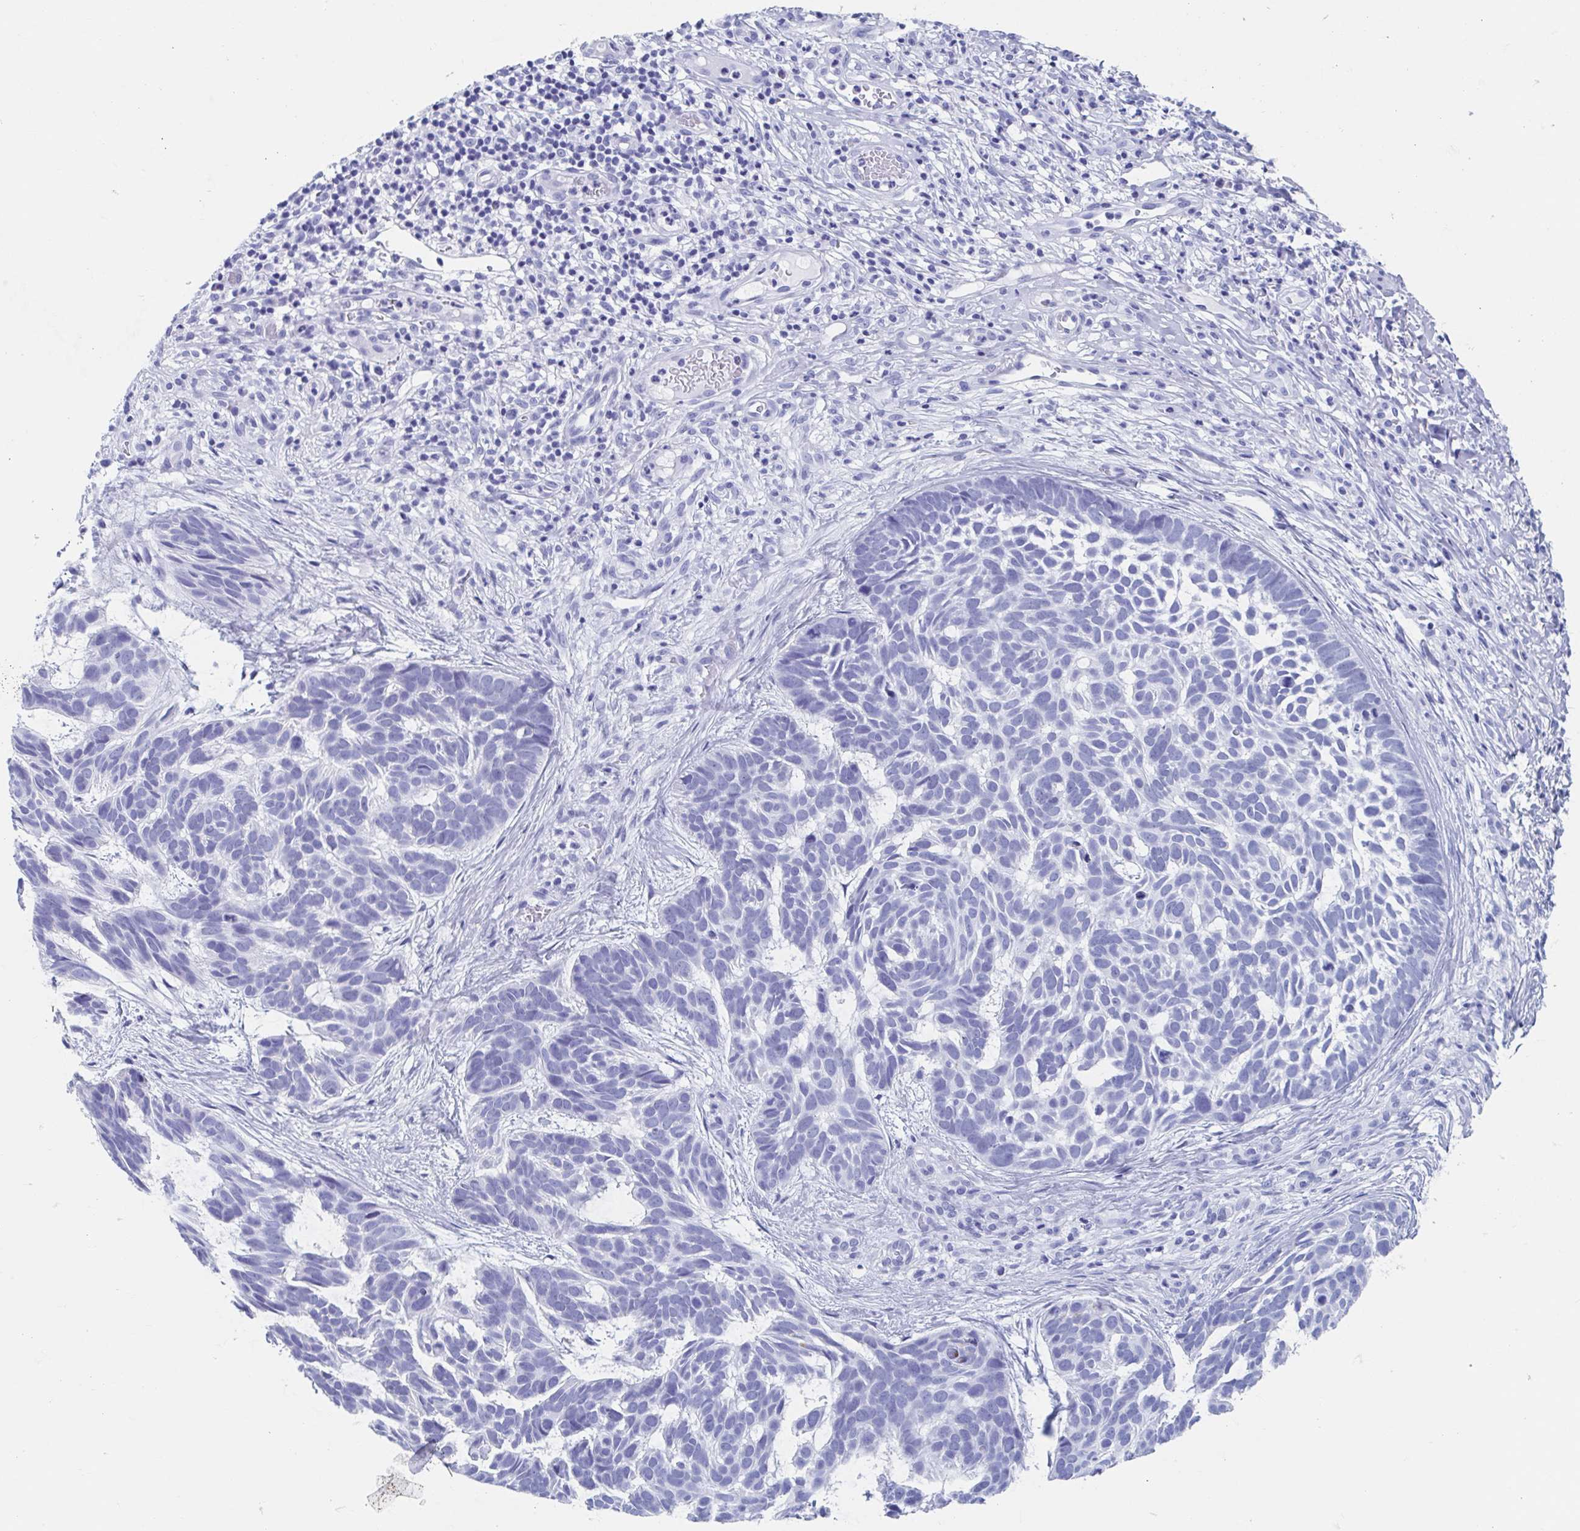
{"staining": {"intensity": "negative", "quantity": "none", "location": "none"}, "tissue": "skin cancer", "cell_type": "Tumor cells", "image_type": "cancer", "snomed": [{"axis": "morphology", "description": "Basal cell carcinoma"}, {"axis": "topography", "description": "Skin"}], "caption": "Basal cell carcinoma (skin) stained for a protein using immunohistochemistry (IHC) displays no staining tumor cells.", "gene": "HDGFL1", "patient": {"sex": "male", "age": 78}}